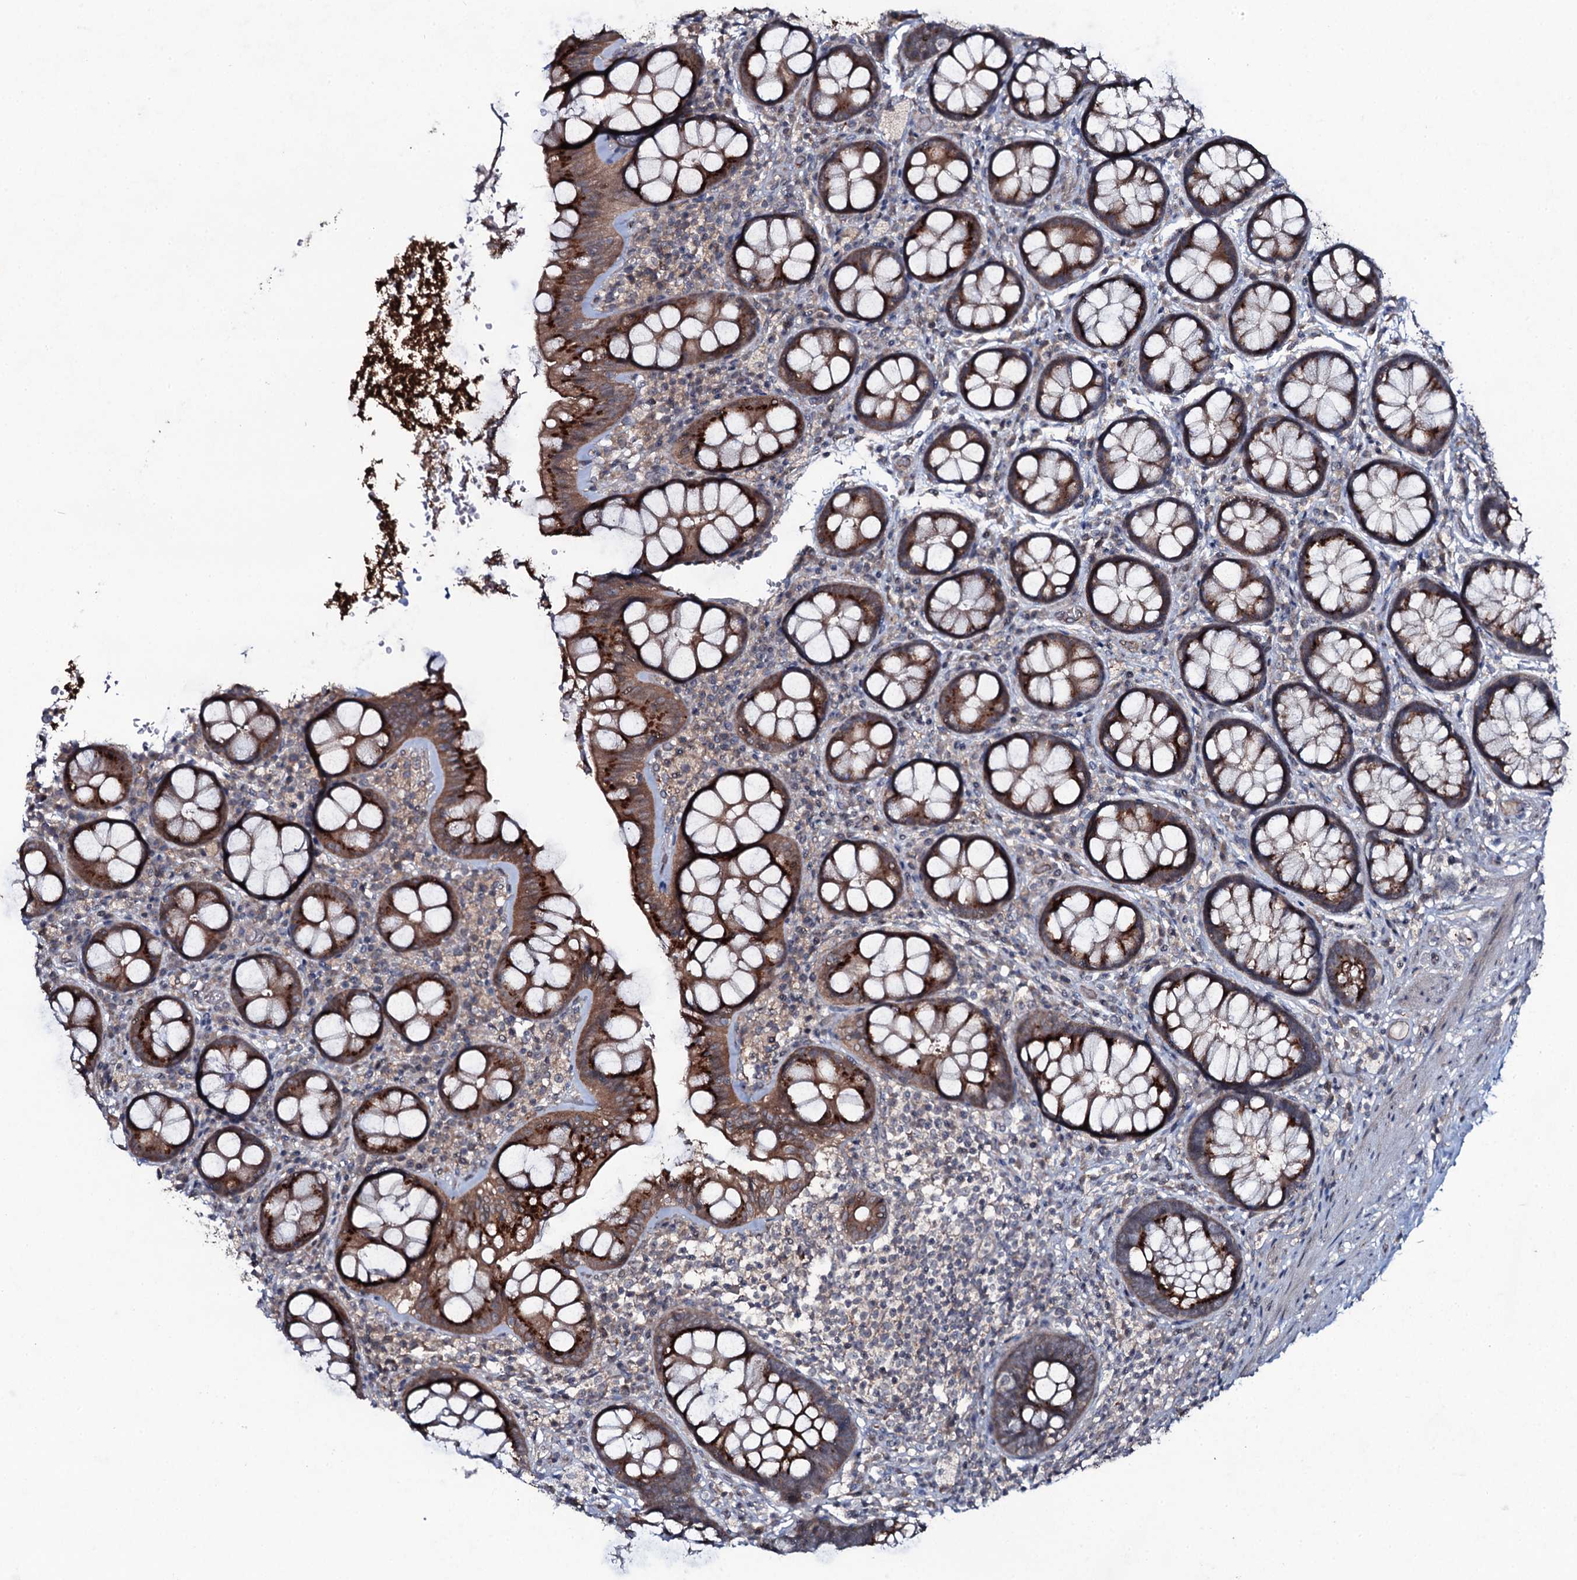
{"staining": {"intensity": "strong", "quantity": "25%-75%", "location": "cytoplasmic/membranous"}, "tissue": "rectum", "cell_type": "Glandular cells", "image_type": "normal", "snomed": [{"axis": "morphology", "description": "Normal tissue, NOS"}, {"axis": "topography", "description": "Rectum"}], "caption": "Protein positivity by immunohistochemistry (IHC) shows strong cytoplasmic/membranous positivity in approximately 25%-75% of glandular cells in unremarkable rectum. (Brightfield microscopy of DAB IHC at high magnification).", "gene": "SNAP23", "patient": {"sex": "male", "age": 83}}